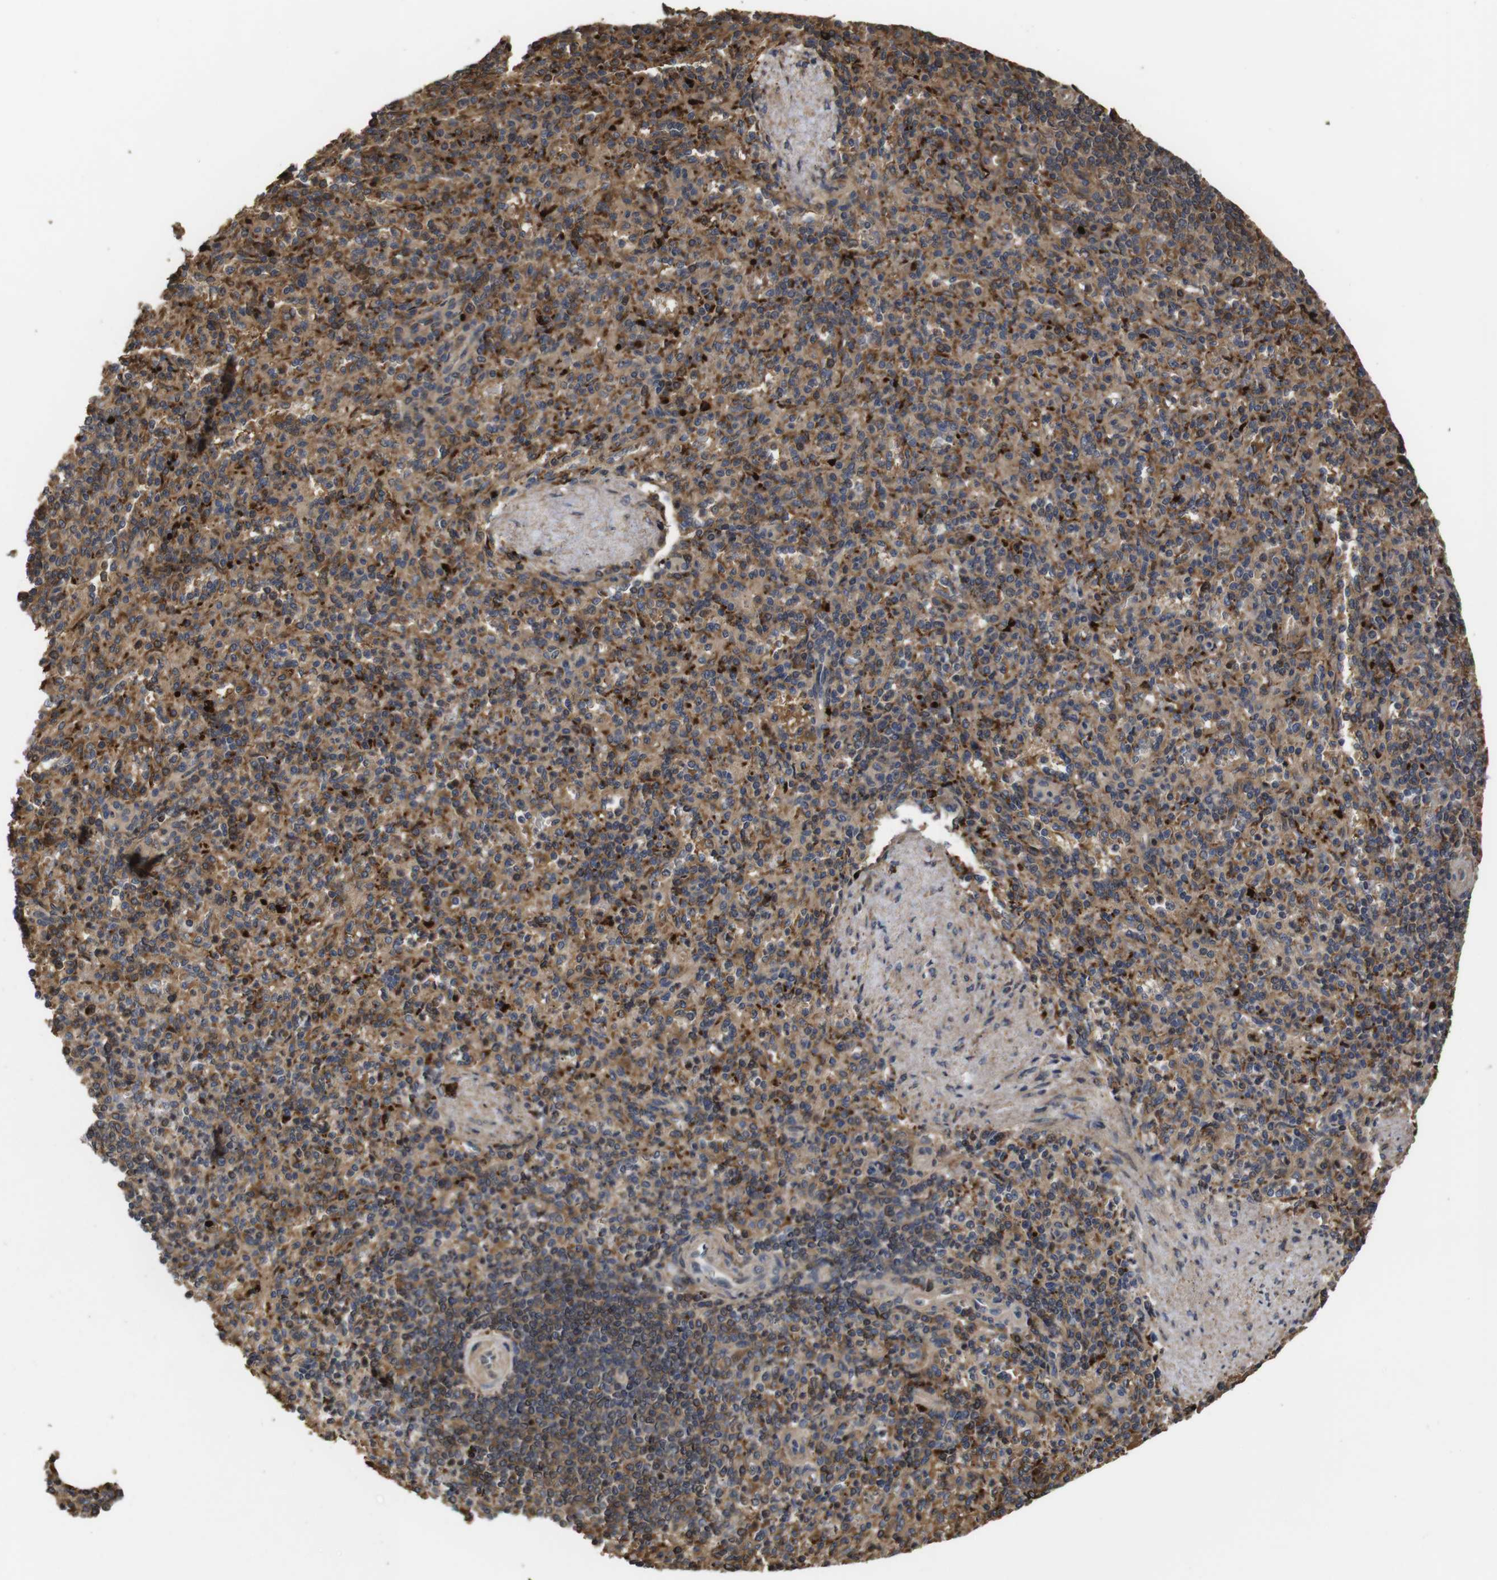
{"staining": {"intensity": "moderate", "quantity": ">75%", "location": "cytoplasmic/membranous"}, "tissue": "spleen", "cell_type": "Cells in red pulp", "image_type": "normal", "snomed": [{"axis": "morphology", "description": "Normal tissue, NOS"}, {"axis": "topography", "description": "Spleen"}], "caption": "DAB (3,3'-diaminobenzidine) immunohistochemical staining of unremarkable spleen shows moderate cytoplasmic/membranous protein expression in approximately >75% of cells in red pulp. (Brightfield microscopy of DAB IHC at high magnification).", "gene": "PTPN14", "patient": {"sex": "female", "age": 74}}